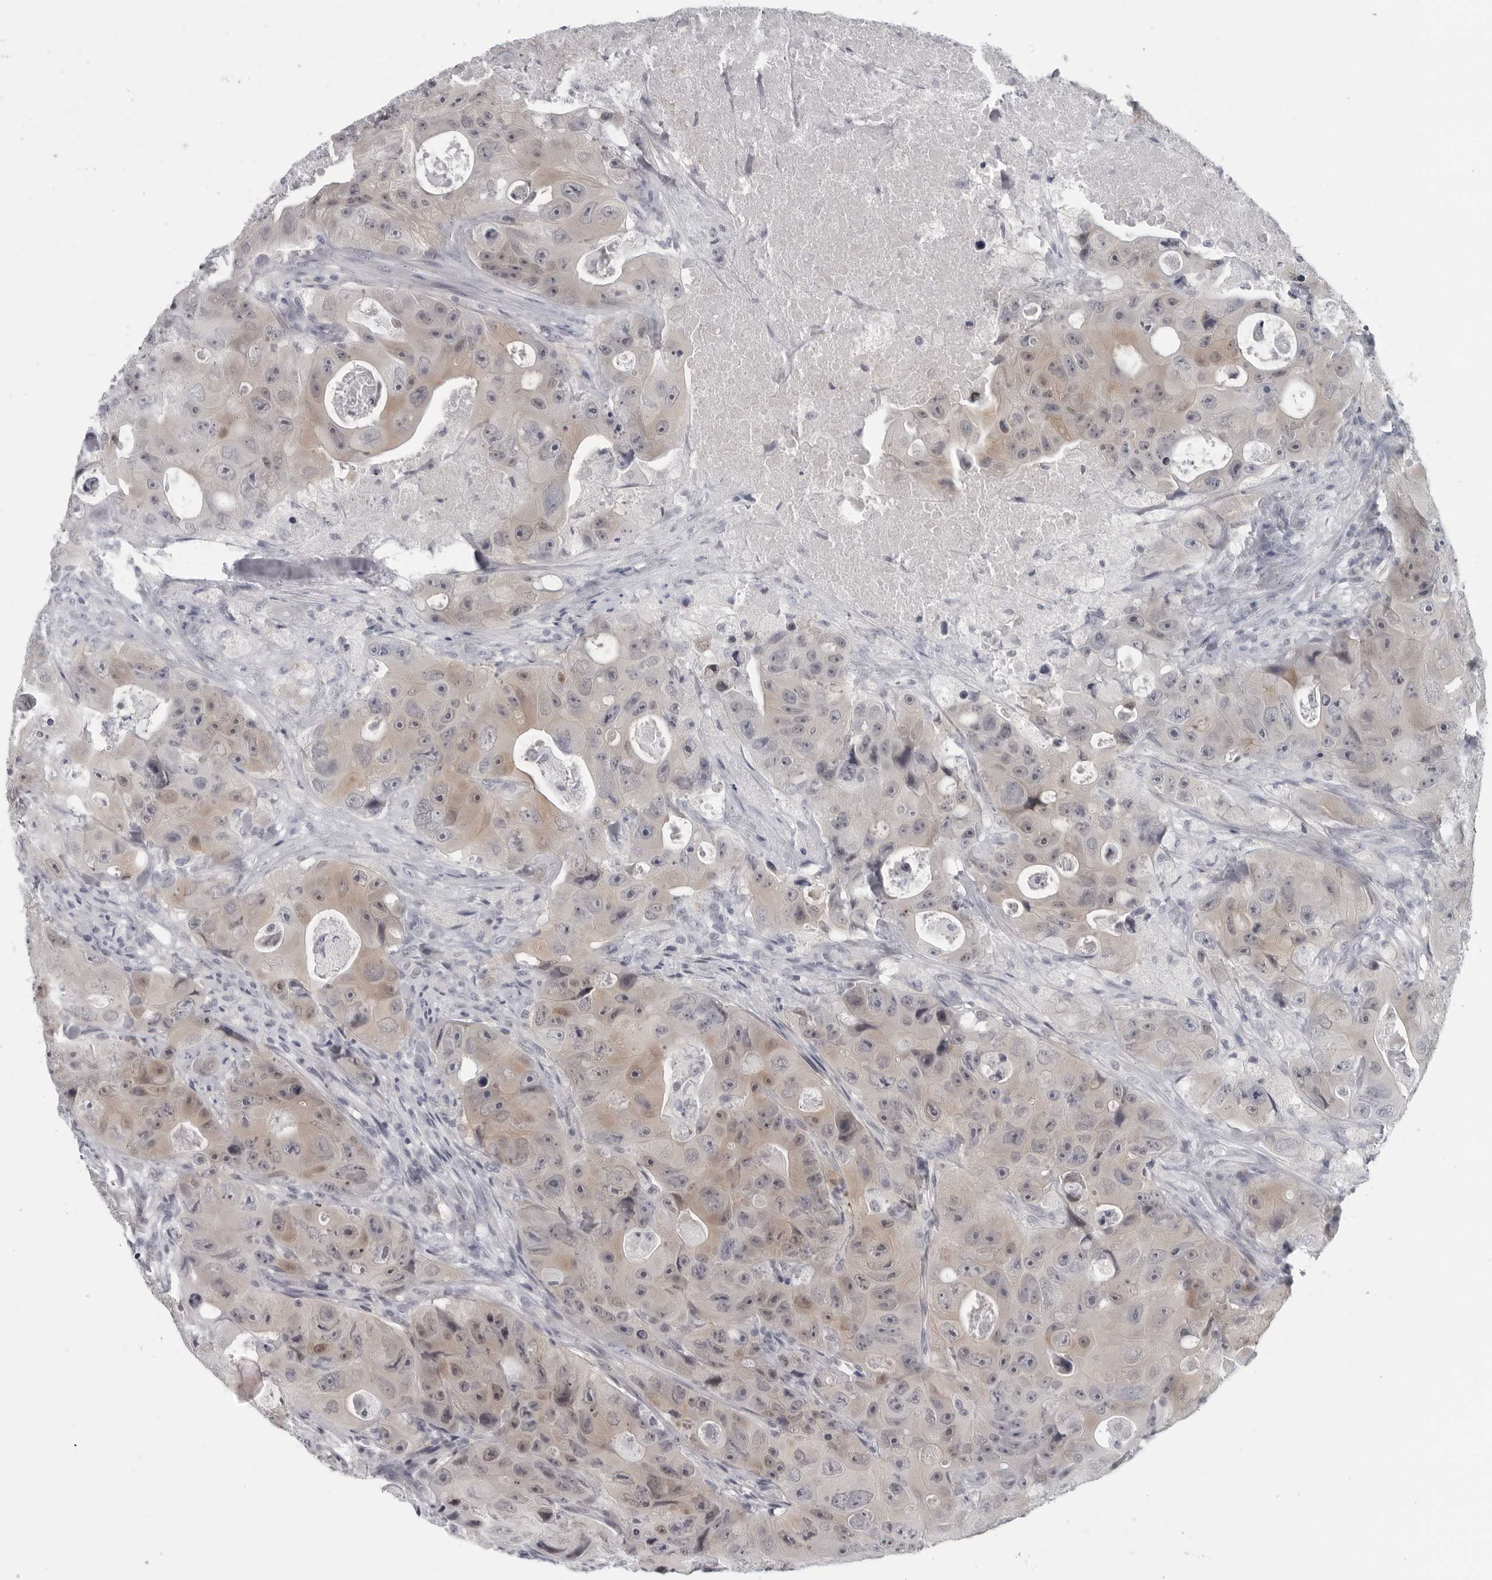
{"staining": {"intensity": "weak", "quantity": "25%-75%", "location": "cytoplasmic/membranous"}, "tissue": "colorectal cancer", "cell_type": "Tumor cells", "image_type": "cancer", "snomed": [{"axis": "morphology", "description": "Adenocarcinoma, NOS"}, {"axis": "topography", "description": "Colon"}], "caption": "DAB (3,3'-diaminobenzidine) immunohistochemical staining of human colorectal cancer reveals weak cytoplasmic/membranous protein positivity in about 25%-75% of tumor cells.", "gene": "OPLAH", "patient": {"sex": "female", "age": 46}}